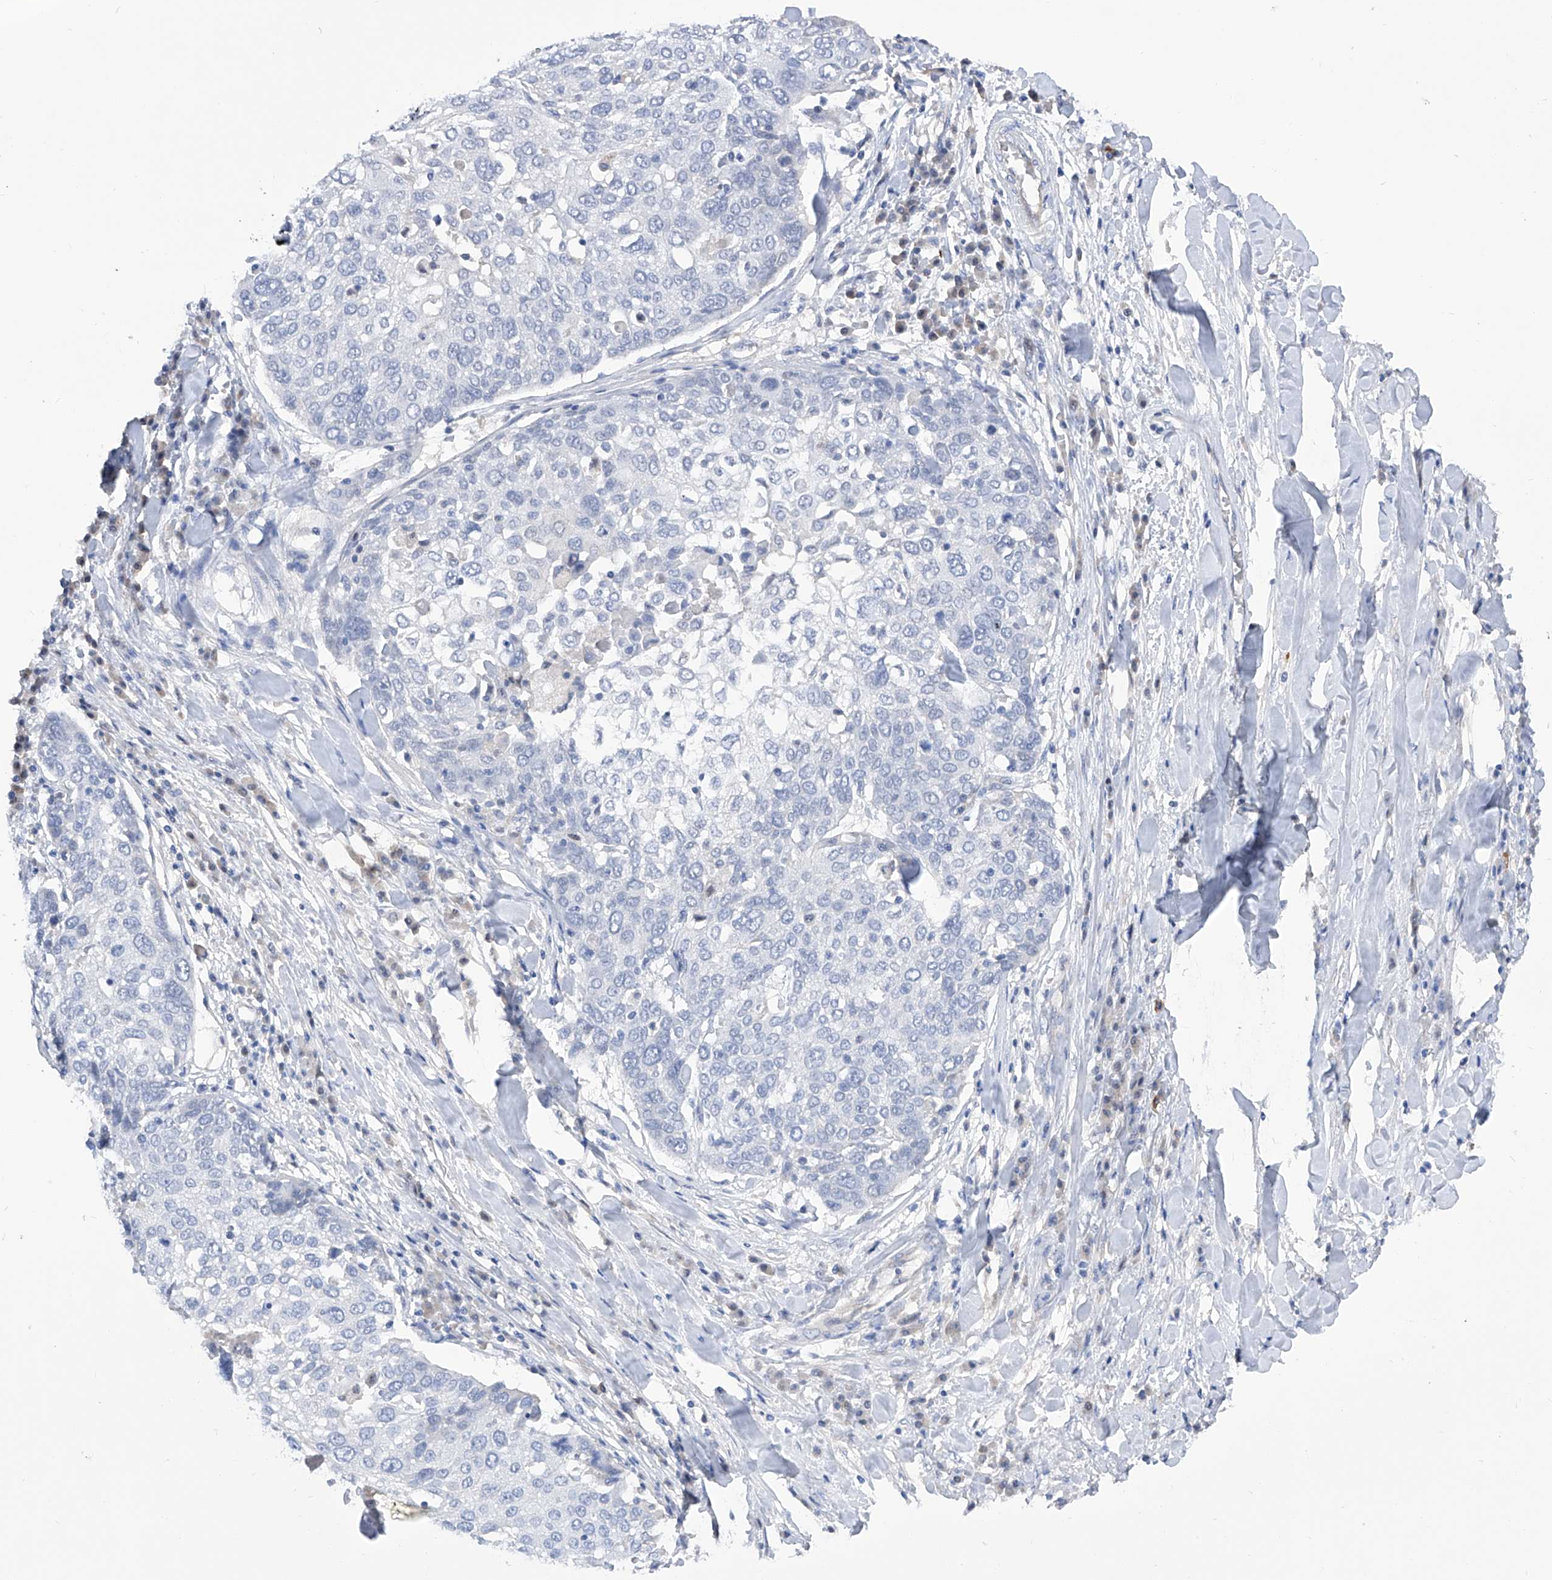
{"staining": {"intensity": "negative", "quantity": "none", "location": "none"}, "tissue": "lung cancer", "cell_type": "Tumor cells", "image_type": "cancer", "snomed": [{"axis": "morphology", "description": "Squamous cell carcinoma, NOS"}, {"axis": "topography", "description": "Lung"}], "caption": "Immunohistochemical staining of human lung cancer displays no significant positivity in tumor cells. (Stains: DAB IHC with hematoxylin counter stain, Microscopy: brightfield microscopy at high magnification).", "gene": "PGM3", "patient": {"sex": "male", "age": 65}}